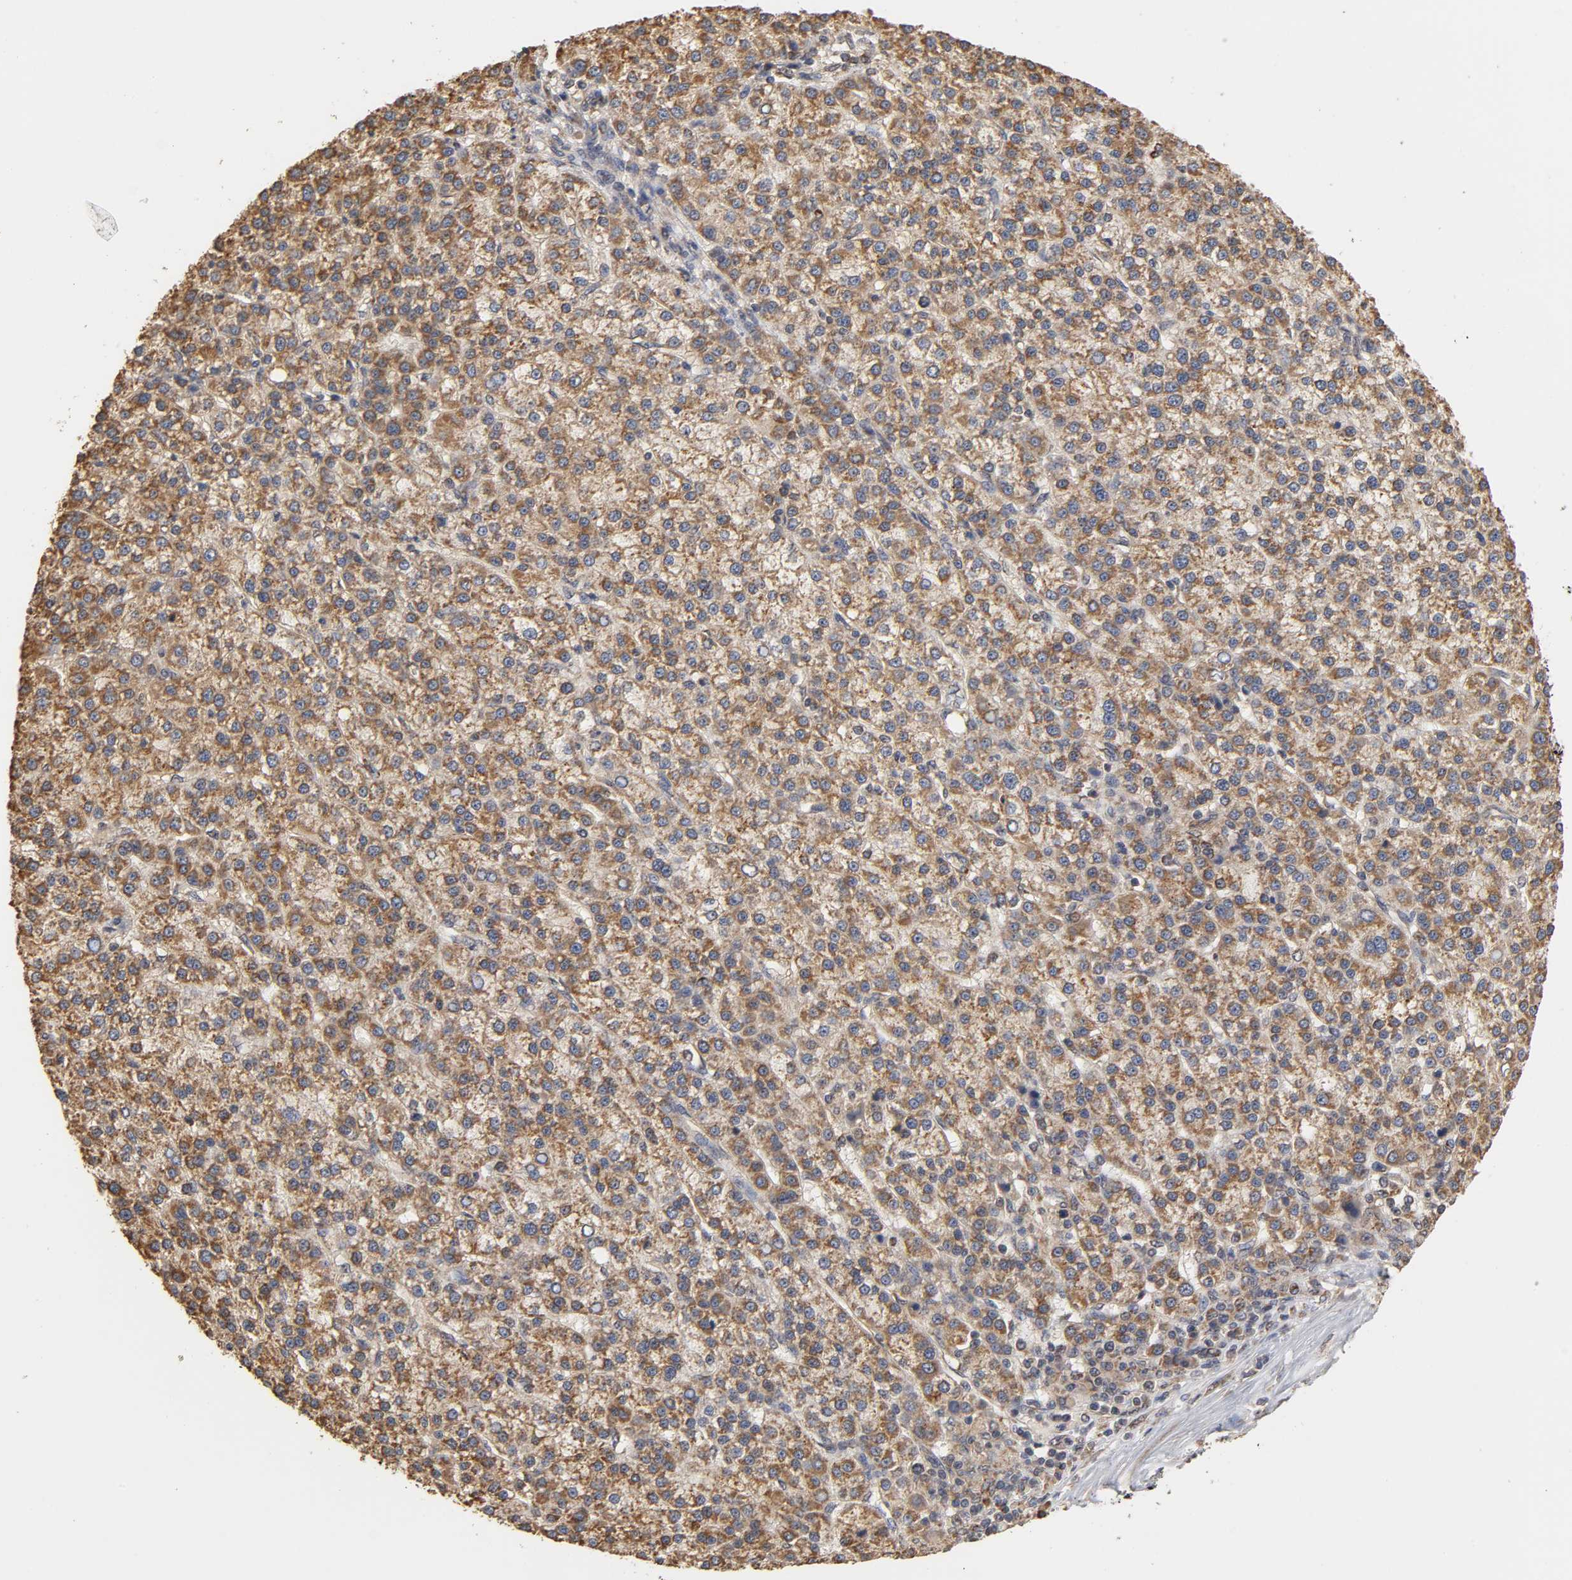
{"staining": {"intensity": "strong", "quantity": ">75%", "location": "cytoplasmic/membranous"}, "tissue": "liver cancer", "cell_type": "Tumor cells", "image_type": "cancer", "snomed": [{"axis": "morphology", "description": "Carcinoma, Hepatocellular, NOS"}, {"axis": "topography", "description": "Liver"}], "caption": "Protein staining exhibits strong cytoplasmic/membranous expression in about >75% of tumor cells in hepatocellular carcinoma (liver). The staining is performed using DAB brown chromogen to label protein expression. The nuclei are counter-stained blue using hematoxylin.", "gene": "PKN1", "patient": {"sex": "female", "age": 58}}